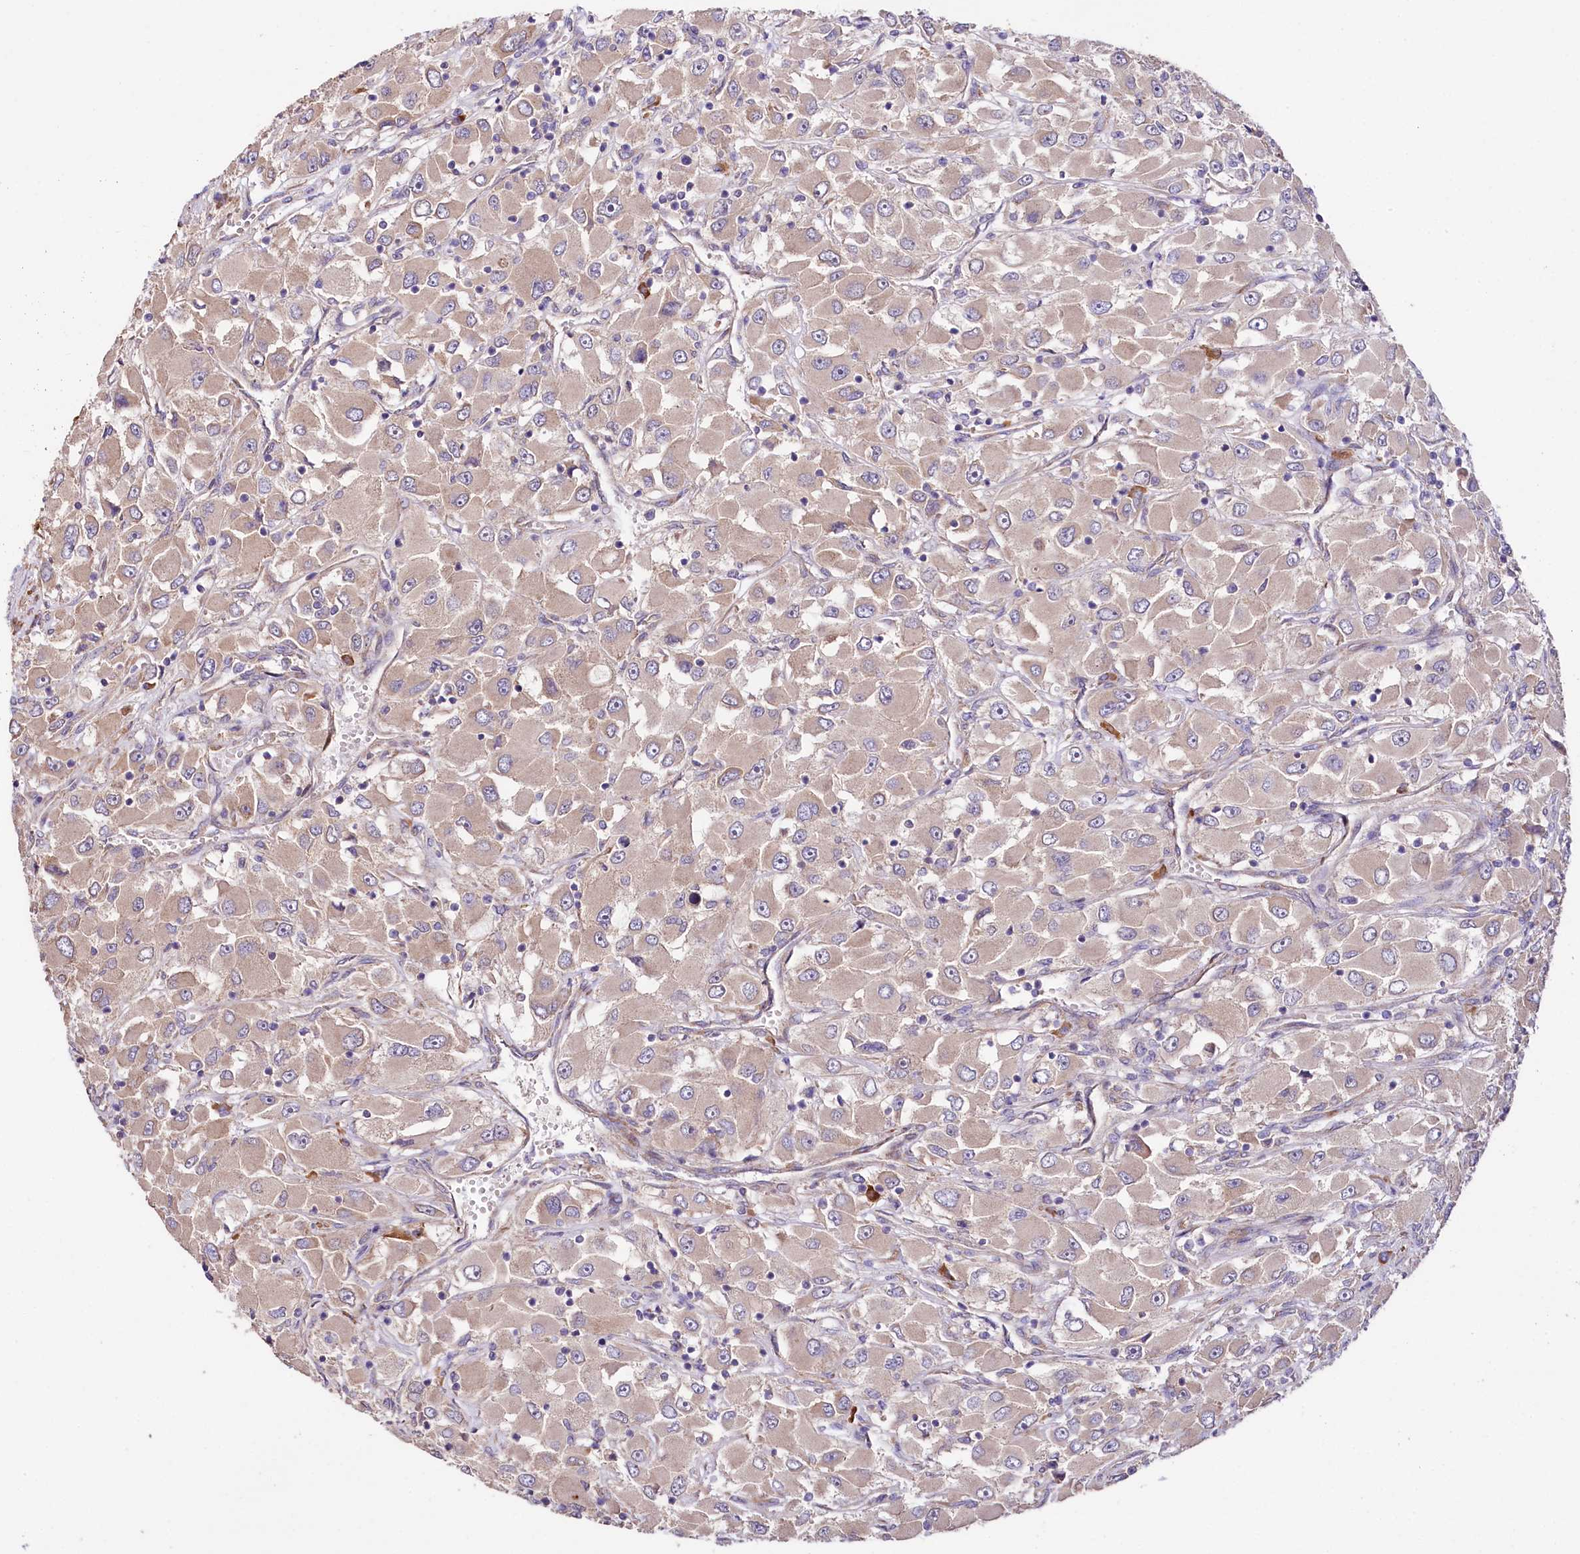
{"staining": {"intensity": "weak", "quantity": "25%-75%", "location": "cytoplasmic/membranous"}, "tissue": "renal cancer", "cell_type": "Tumor cells", "image_type": "cancer", "snomed": [{"axis": "morphology", "description": "Adenocarcinoma, NOS"}, {"axis": "topography", "description": "Kidney"}], "caption": "Immunohistochemical staining of human adenocarcinoma (renal) exhibits low levels of weak cytoplasmic/membranous protein positivity in about 25%-75% of tumor cells.", "gene": "SPATS2", "patient": {"sex": "female", "age": 52}}